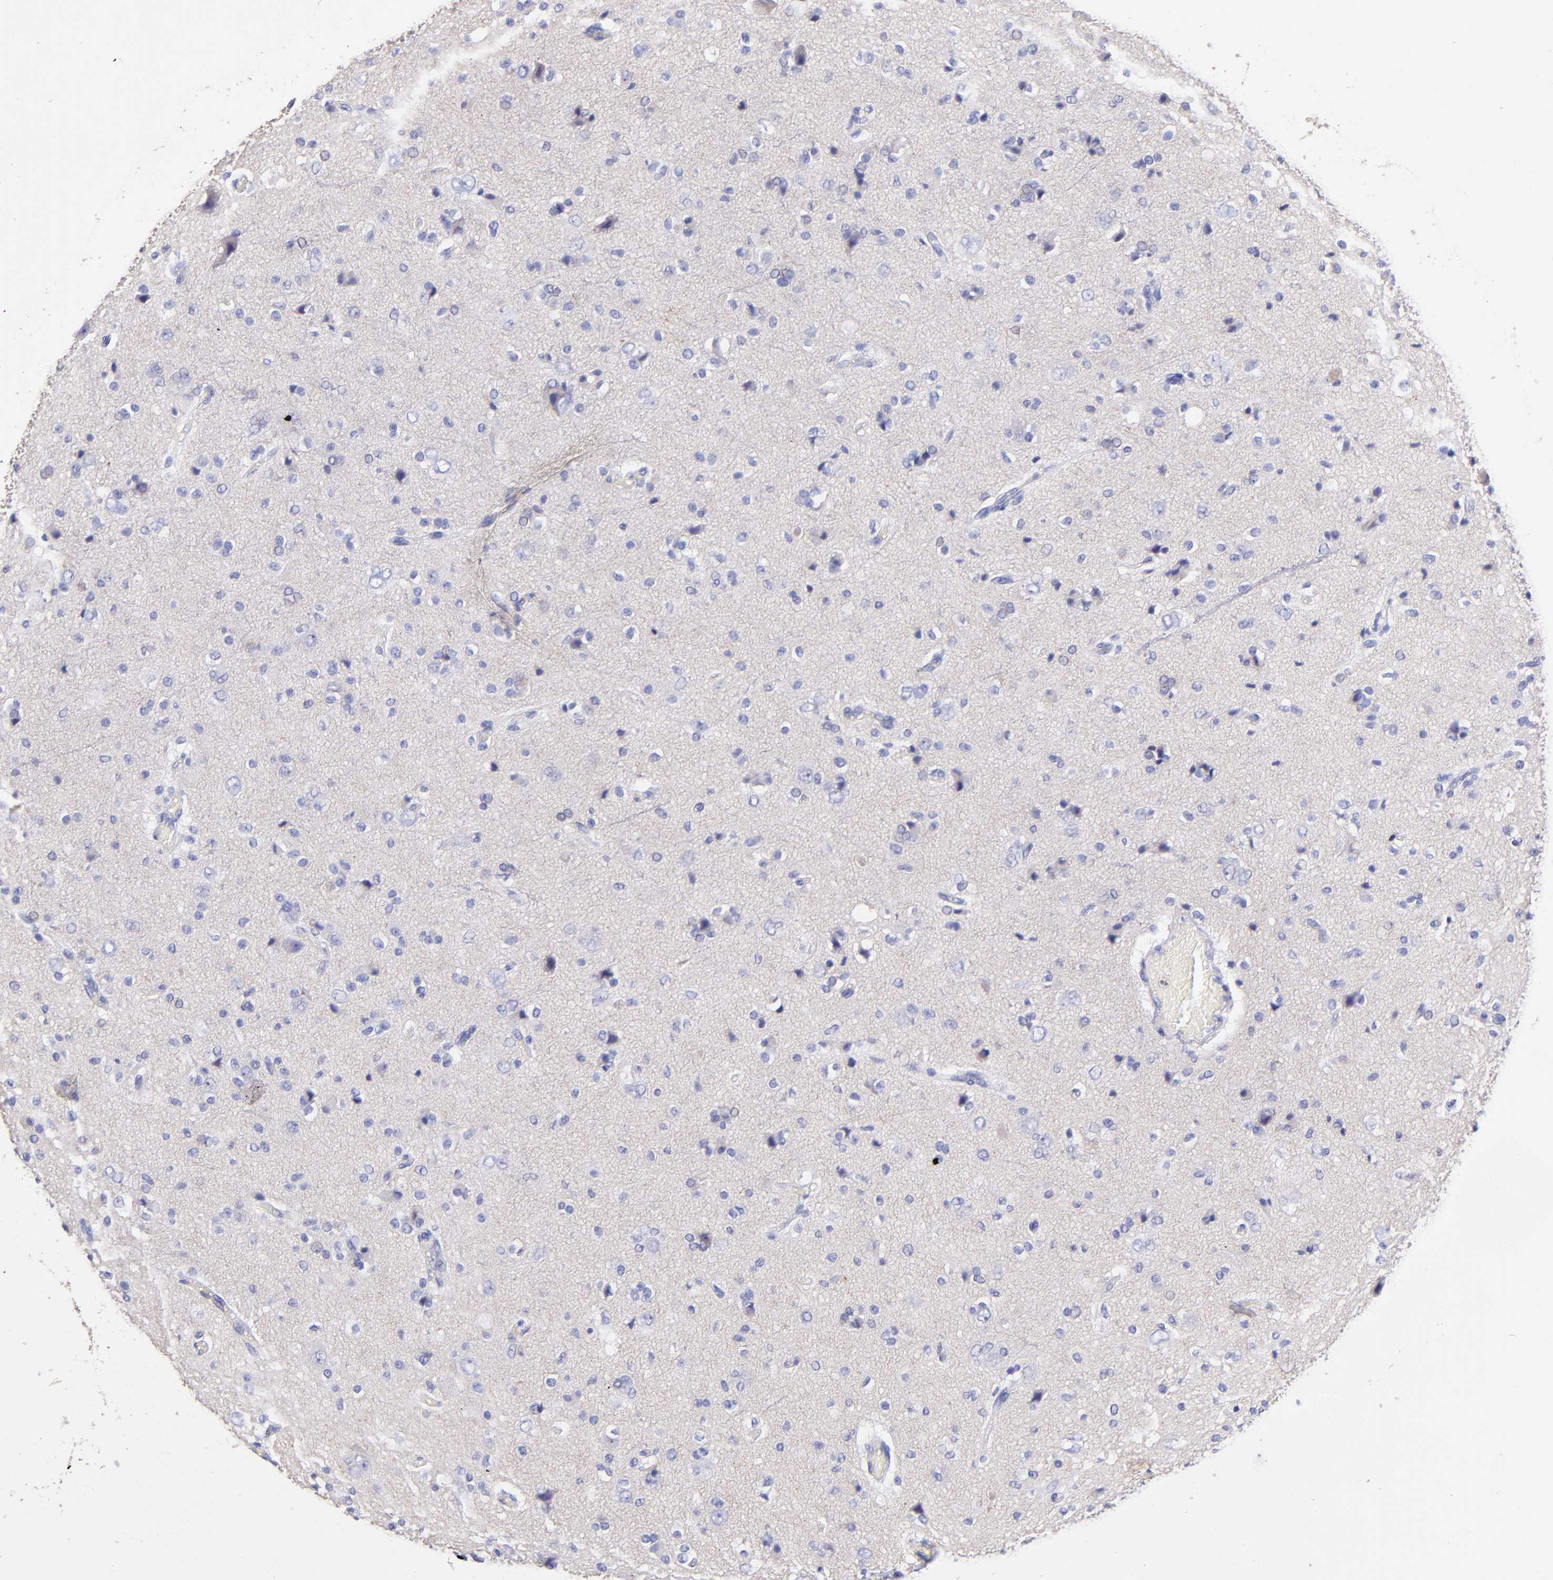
{"staining": {"intensity": "weak", "quantity": "<25%", "location": "cytoplasmic/membranous"}, "tissue": "glioma", "cell_type": "Tumor cells", "image_type": "cancer", "snomed": [{"axis": "morphology", "description": "Glioma, malignant, High grade"}, {"axis": "topography", "description": "Brain"}], "caption": "Immunohistochemistry of human glioma reveals no staining in tumor cells.", "gene": "RAB3B", "patient": {"sex": "male", "age": 47}}